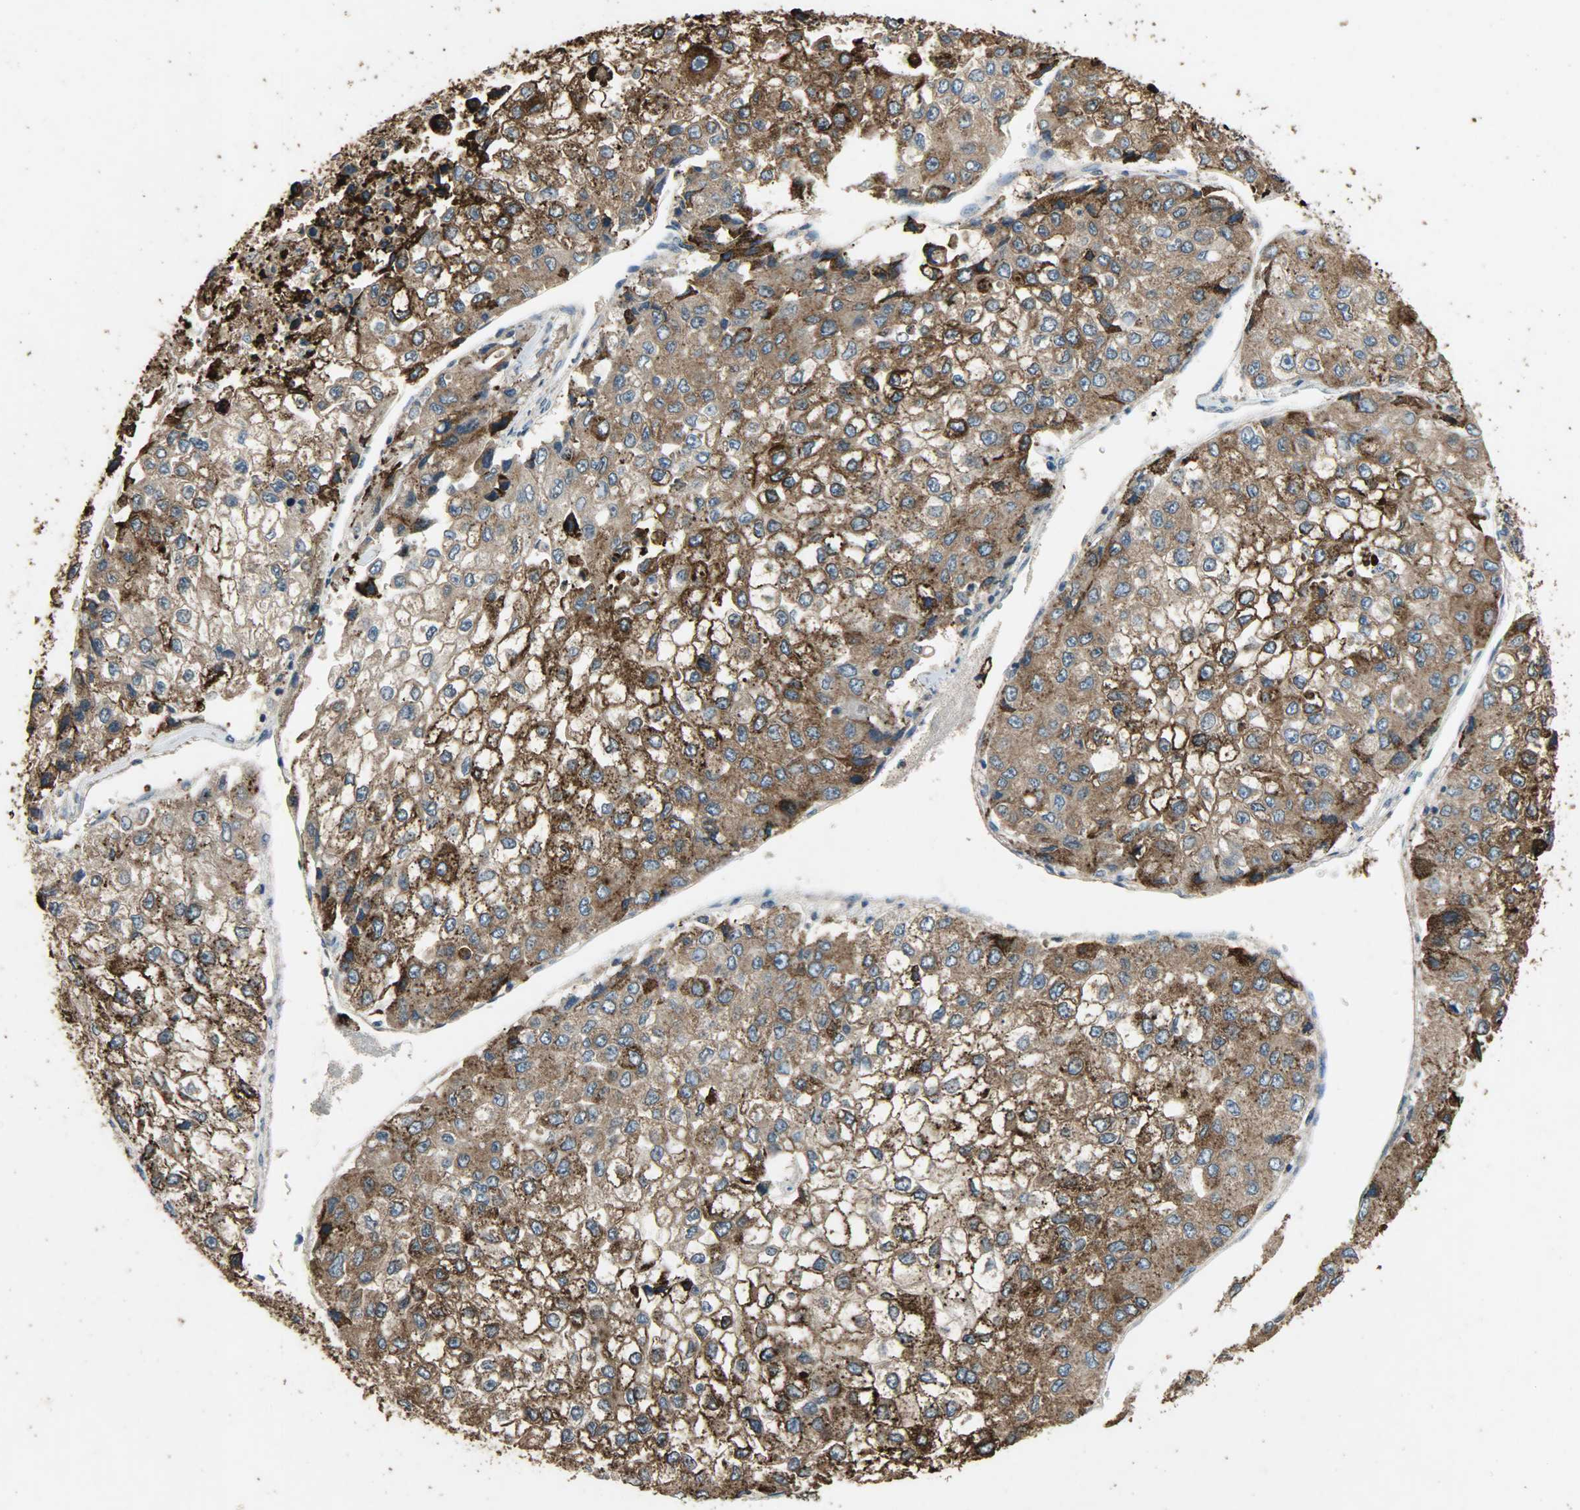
{"staining": {"intensity": "strong", "quantity": ">75%", "location": "cytoplasmic/membranous"}, "tissue": "liver cancer", "cell_type": "Tumor cells", "image_type": "cancer", "snomed": [{"axis": "morphology", "description": "Carcinoma, Hepatocellular, NOS"}, {"axis": "topography", "description": "Liver"}], "caption": "Strong cytoplasmic/membranous expression is seen in approximately >75% of tumor cells in liver cancer (hepatocellular carcinoma). Immunohistochemistry (ihc) stains the protein in brown and the nuclei are stained blue.", "gene": "CDKN2C", "patient": {"sex": "female", "age": 66}}